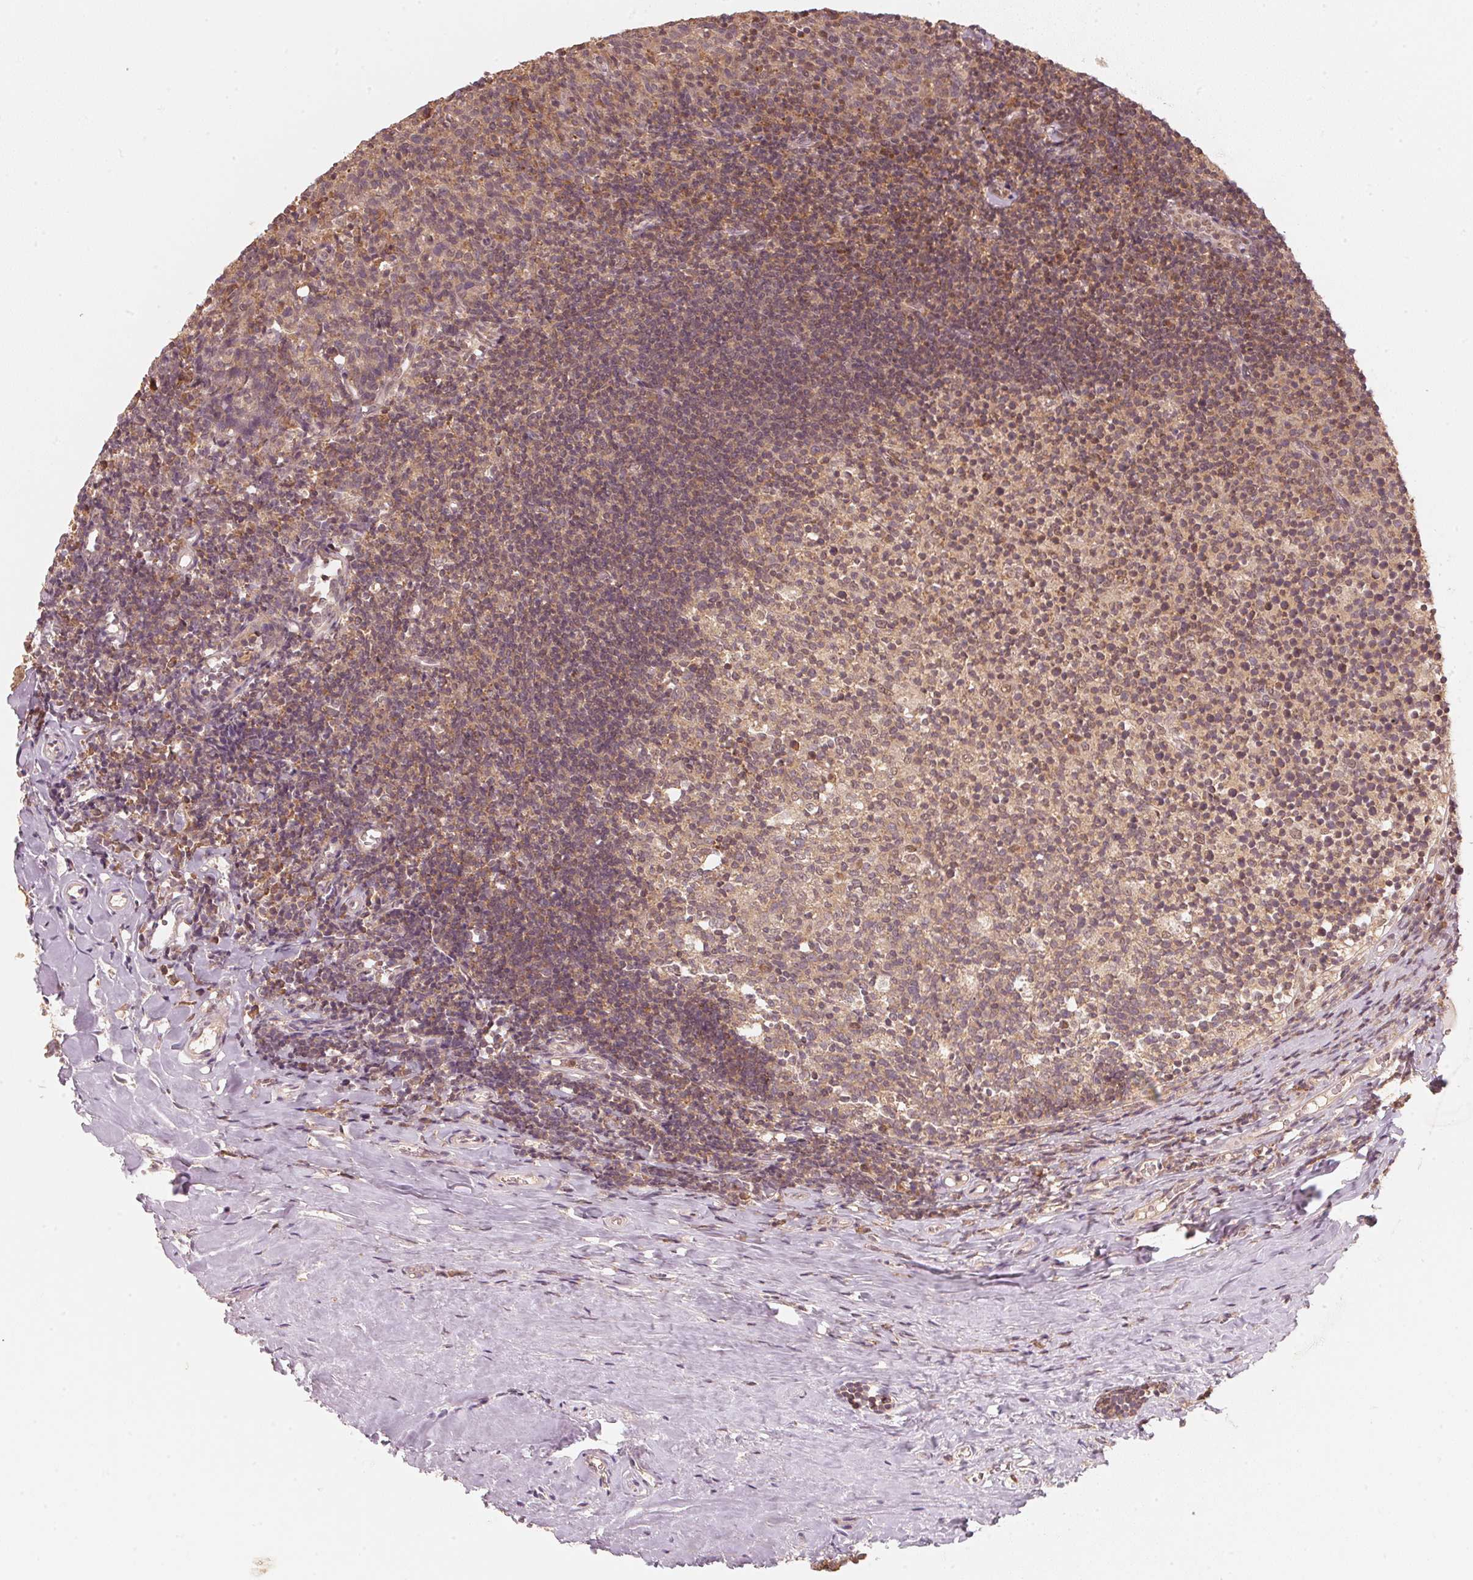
{"staining": {"intensity": "moderate", "quantity": ">75%", "location": "cytoplasmic/membranous"}, "tissue": "tonsil", "cell_type": "Germinal center cells", "image_type": "normal", "snomed": [{"axis": "morphology", "description": "Normal tissue, NOS"}, {"axis": "topography", "description": "Tonsil"}], "caption": "Approximately >75% of germinal center cells in normal human tonsil demonstrate moderate cytoplasmic/membranous protein positivity as visualized by brown immunohistochemical staining.", "gene": "C2orf73", "patient": {"sex": "female", "age": 10}}